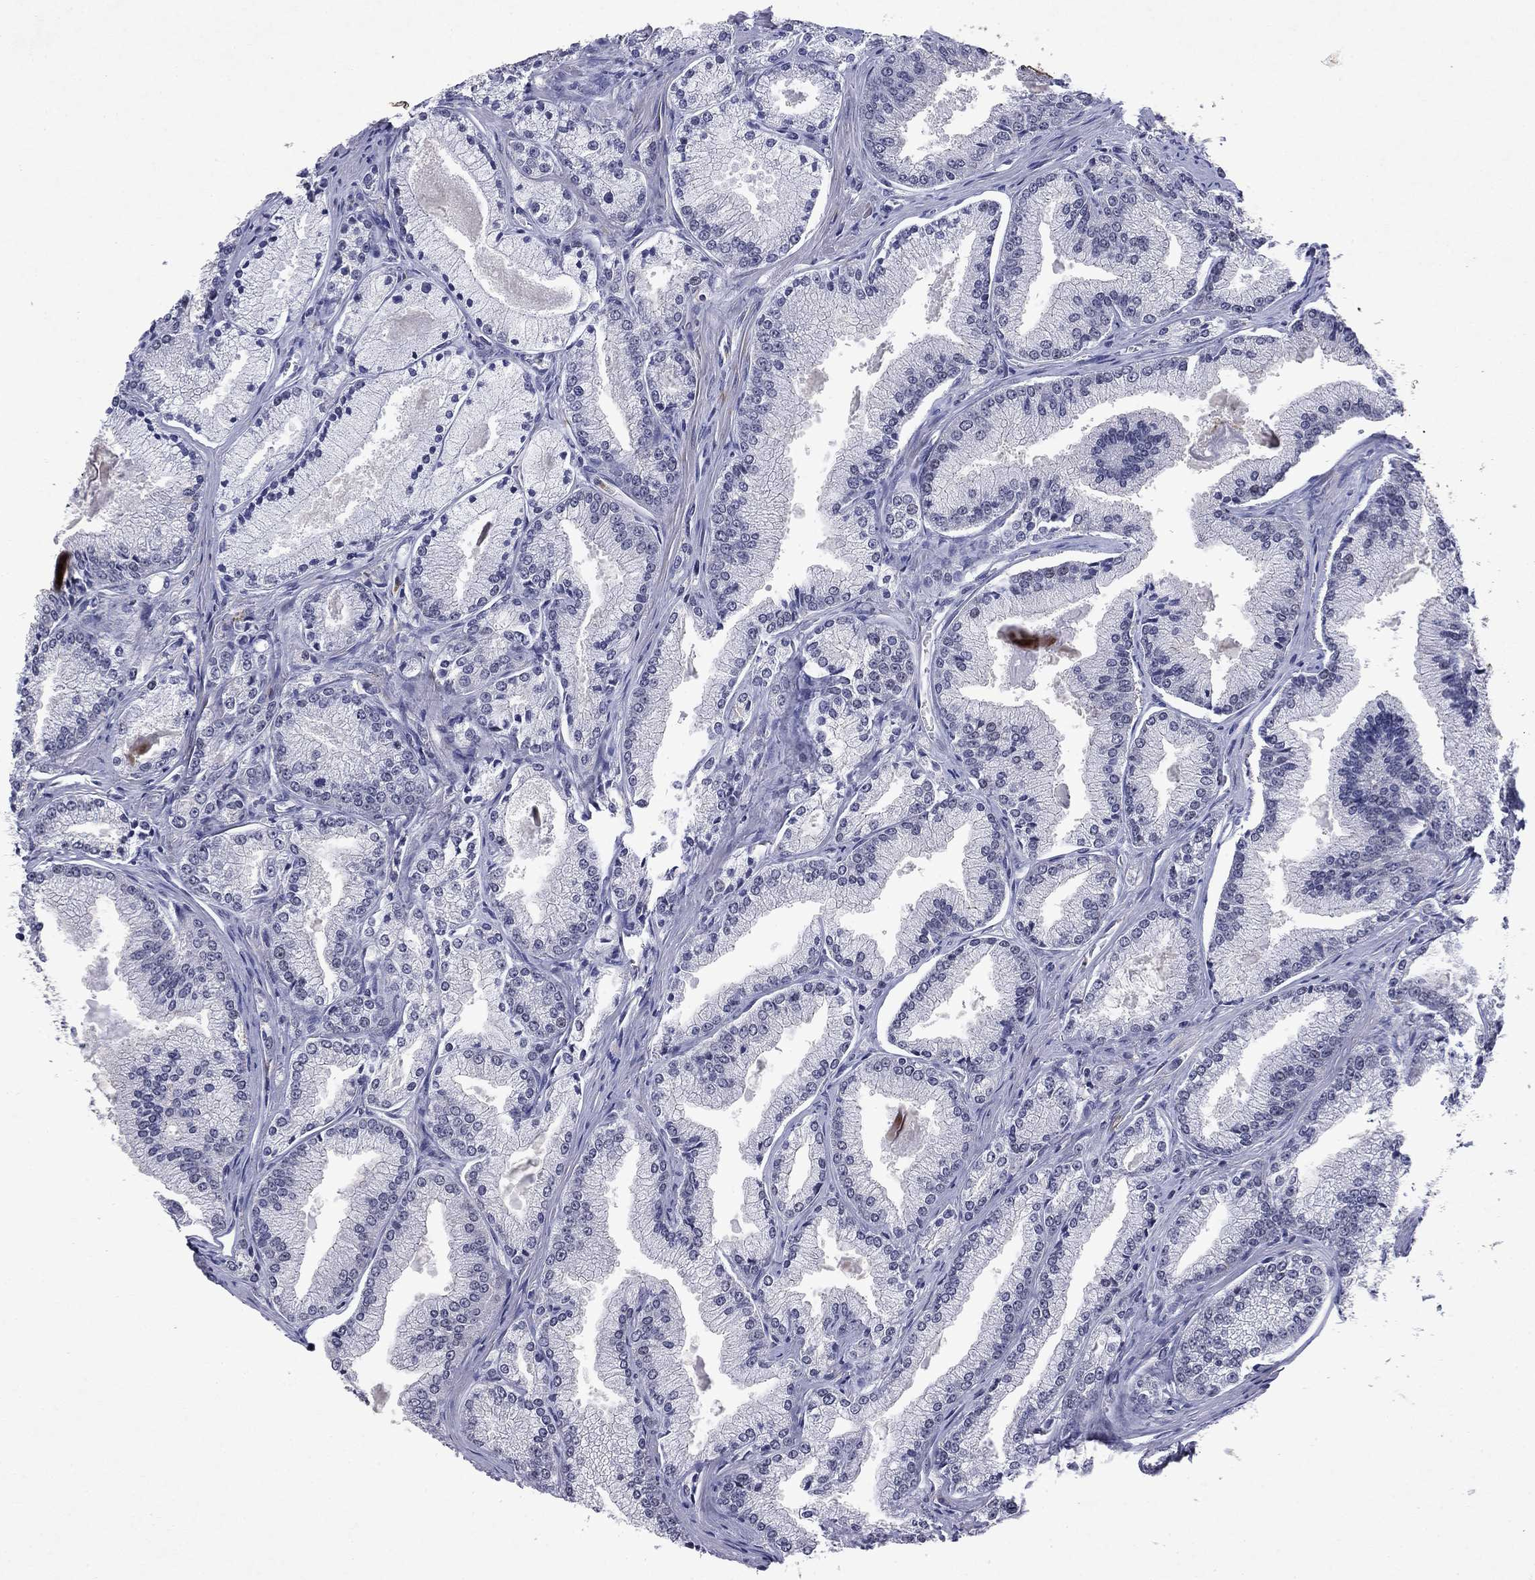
{"staining": {"intensity": "negative", "quantity": "none", "location": "none"}, "tissue": "prostate cancer", "cell_type": "Tumor cells", "image_type": "cancer", "snomed": [{"axis": "morphology", "description": "Adenocarcinoma, NOS"}, {"axis": "morphology", "description": "Adenocarcinoma, High grade"}, {"axis": "topography", "description": "Prostate"}], "caption": "Human adenocarcinoma (prostate) stained for a protein using immunohistochemistry exhibits no positivity in tumor cells.", "gene": "ECM1", "patient": {"sex": "male", "age": 70}}